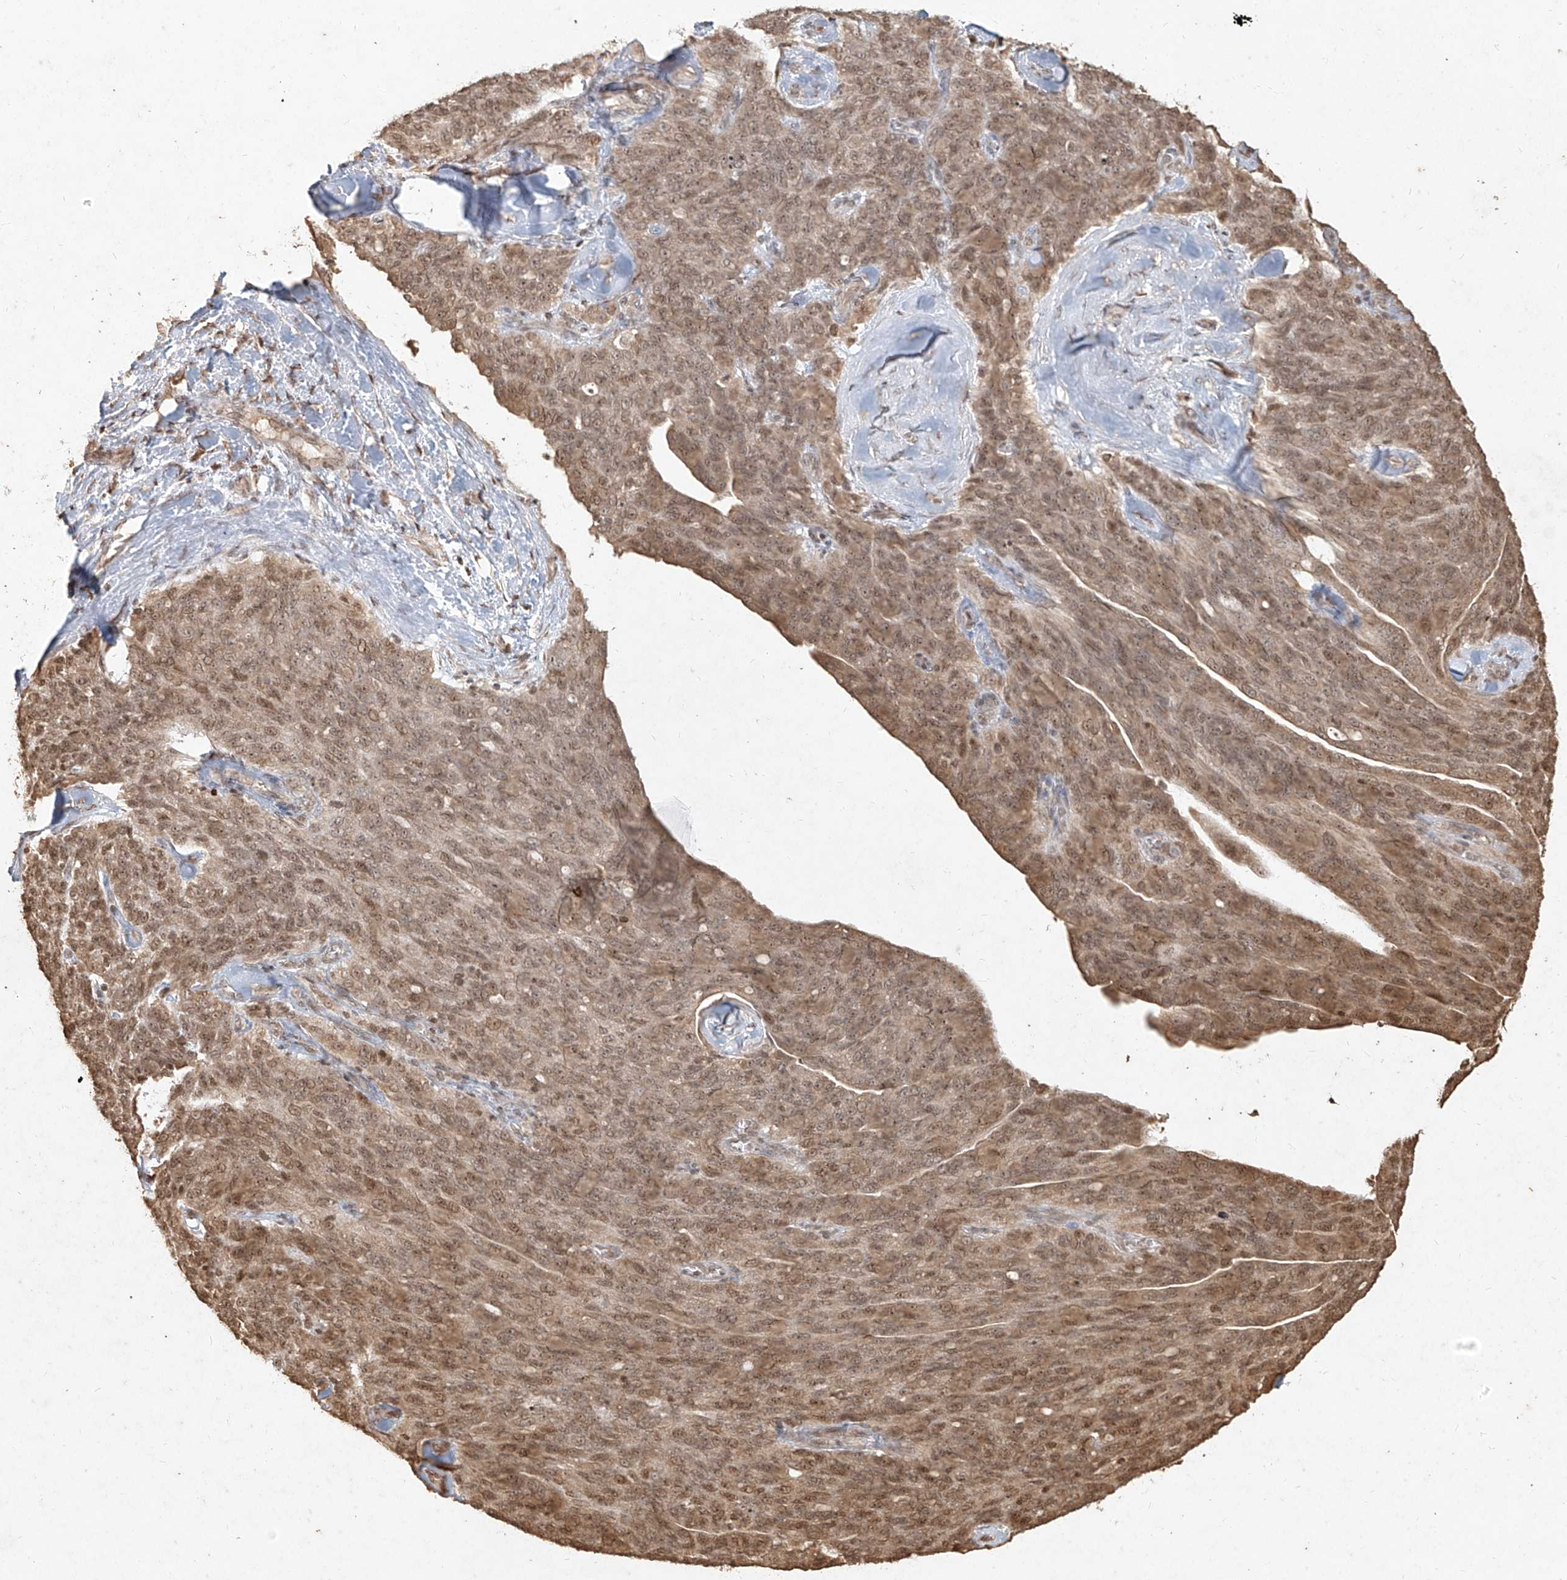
{"staining": {"intensity": "moderate", "quantity": ">75%", "location": "cytoplasmic/membranous,nuclear"}, "tissue": "ovarian cancer", "cell_type": "Tumor cells", "image_type": "cancer", "snomed": [{"axis": "morphology", "description": "Carcinoma, endometroid"}, {"axis": "topography", "description": "Ovary"}], "caption": "There is medium levels of moderate cytoplasmic/membranous and nuclear expression in tumor cells of ovarian endometroid carcinoma, as demonstrated by immunohistochemical staining (brown color).", "gene": "UBE2K", "patient": {"sex": "female", "age": 60}}